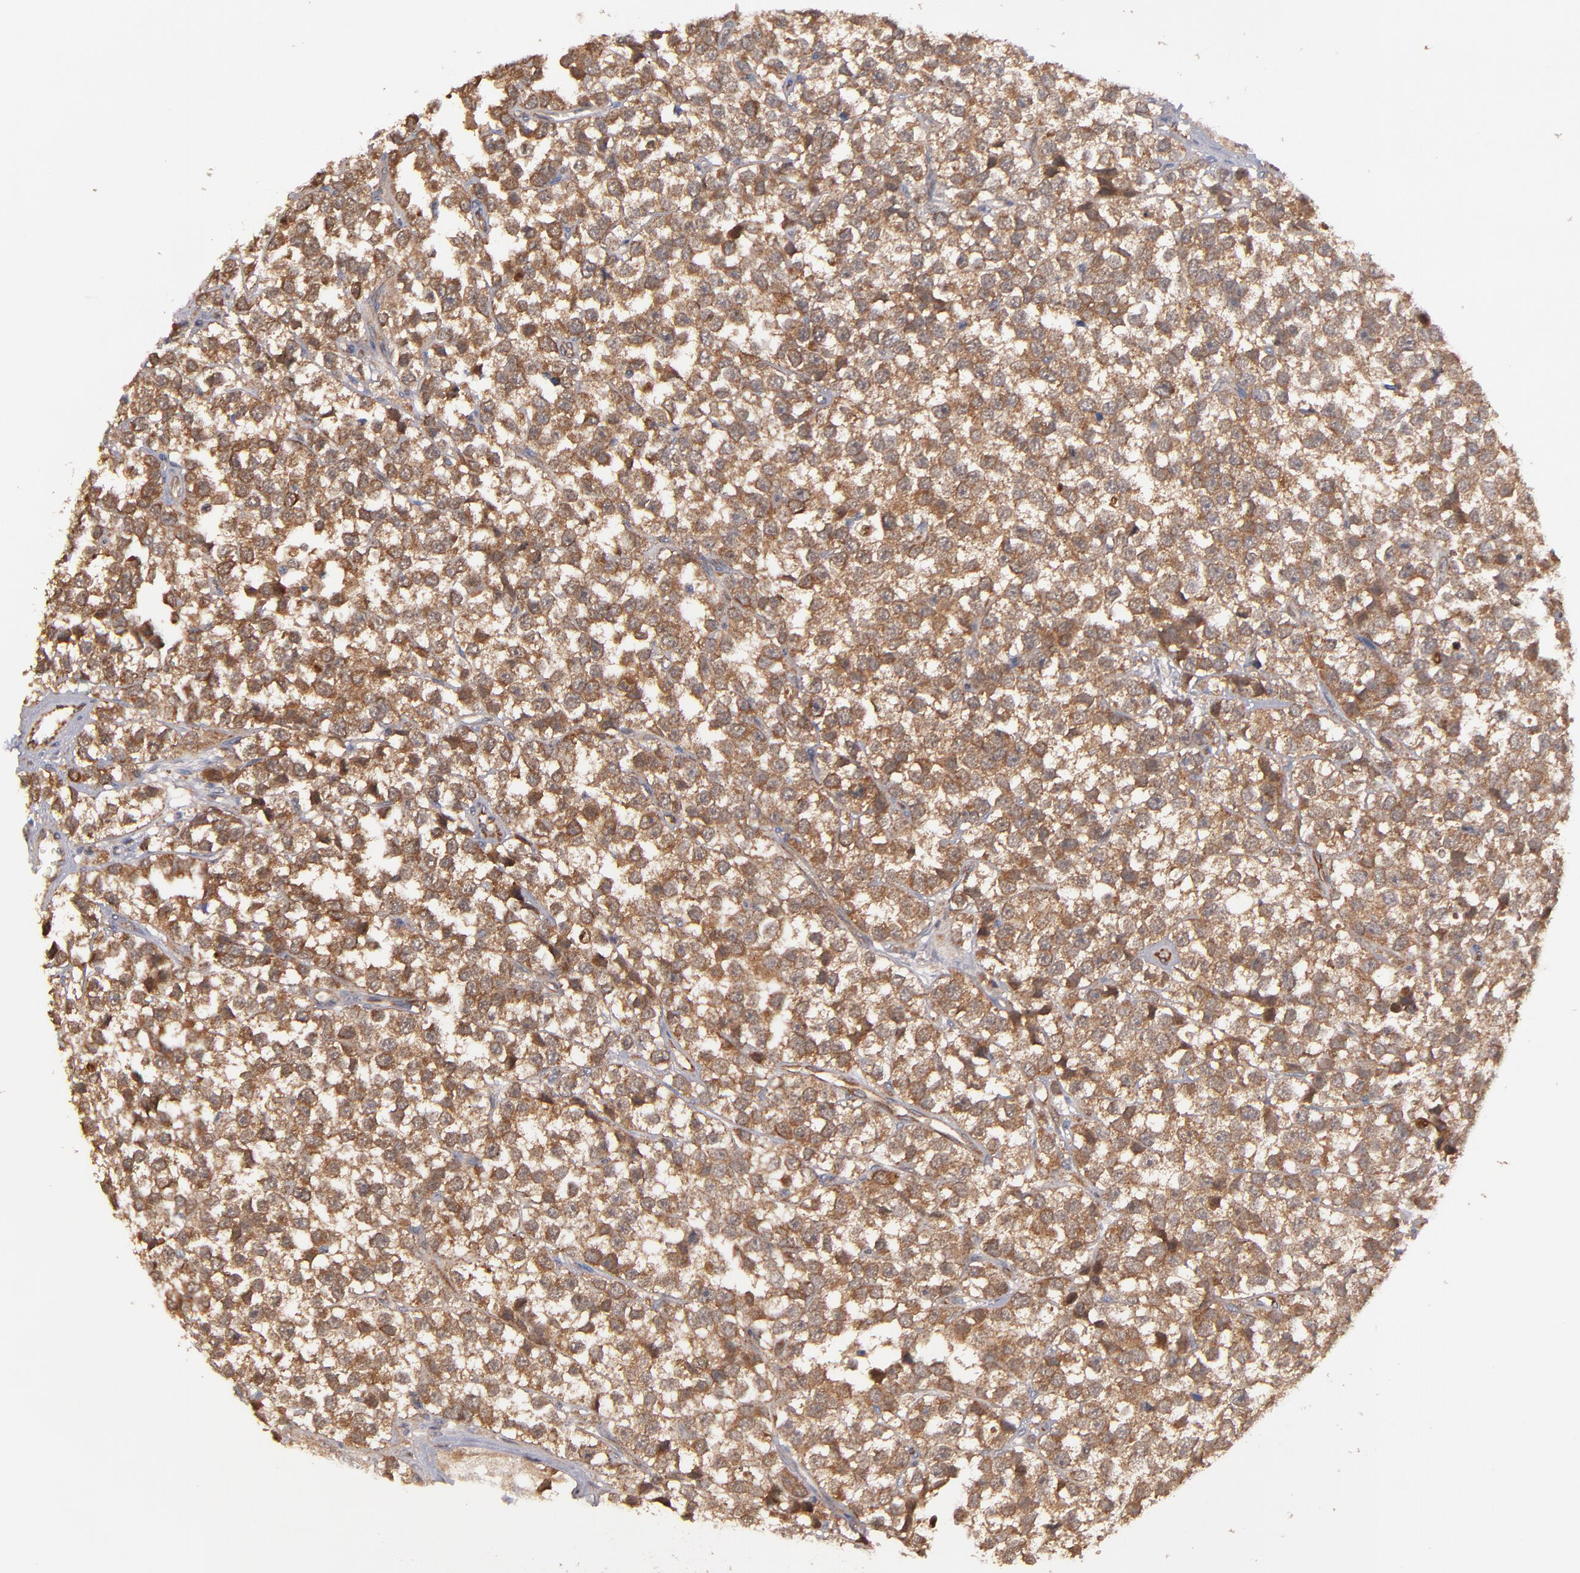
{"staining": {"intensity": "moderate", "quantity": ">75%", "location": "cytoplasmic/membranous"}, "tissue": "testis cancer", "cell_type": "Tumor cells", "image_type": "cancer", "snomed": [{"axis": "morphology", "description": "Seminoma, NOS"}, {"axis": "topography", "description": "Testis"}], "caption": "Tumor cells display medium levels of moderate cytoplasmic/membranous positivity in about >75% of cells in human seminoma (testis). The protein of interest is stained brown, and the nuclei are stained in blue (DAB (3,3'-diaminobenzidine) IHC with brightfield microscopy, high magnification).", "gene": "GMFG", "patient": {"sex": "male", "age": 25}}